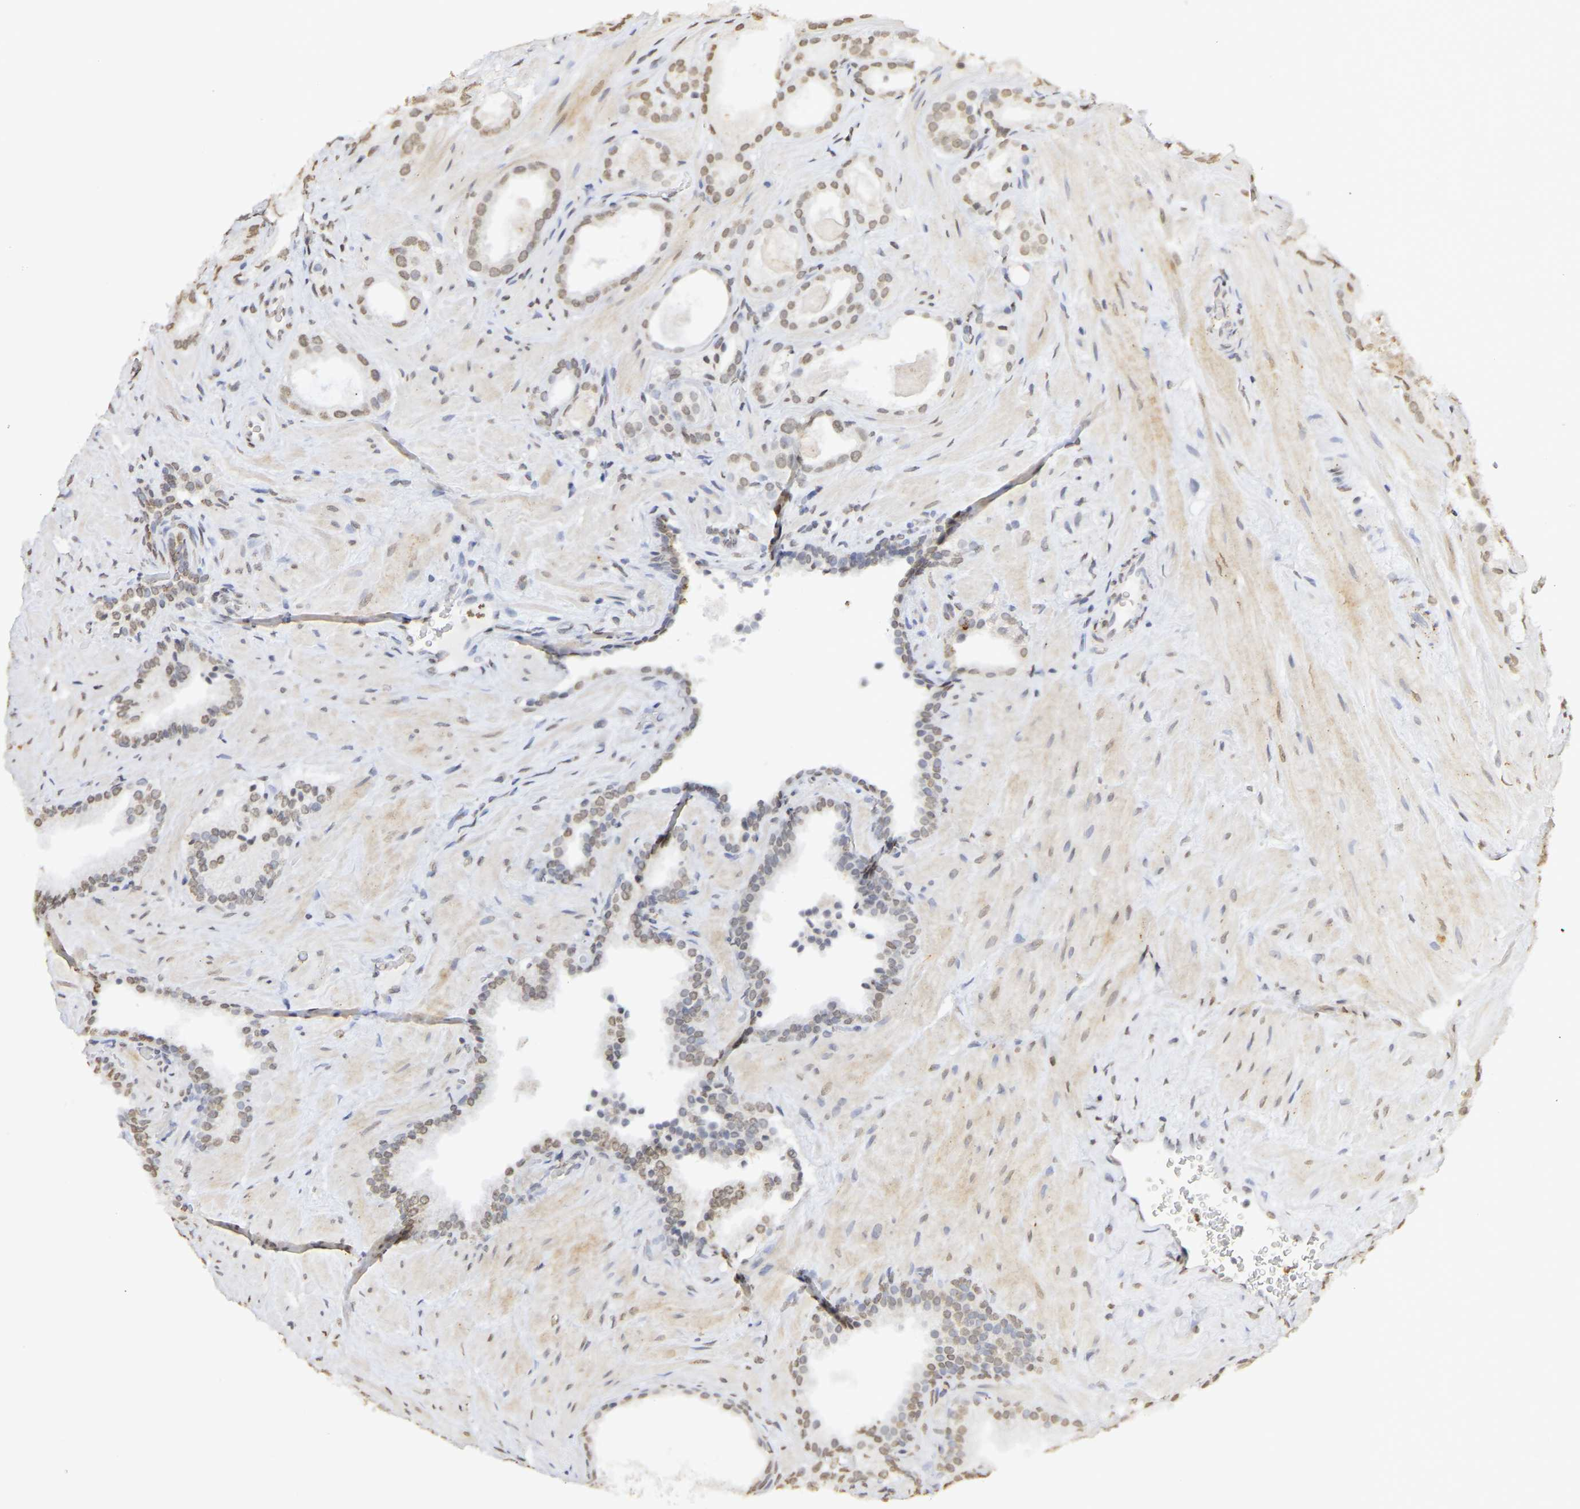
{"staining": {"intensity": "weak", "quantity": ">75%", "location": "nuclear"}, "tissue": "prostate cancer", "cell_type": "Tumor cells", "image_type": "cancer", "snomed": [{"axis": "morphology", "description": "Adenocarcinoma, High grade"}, {"axis": "topography", "description": "Prostate"}], "caption": "Immunohistochemical staining of prostate adenocarcinoma (high-grade) reveals low levels of weak nuclear expression in about >75% of tumor cells.", "gene": "ATF4", "patient": {"sex": "male", "age": 64}}